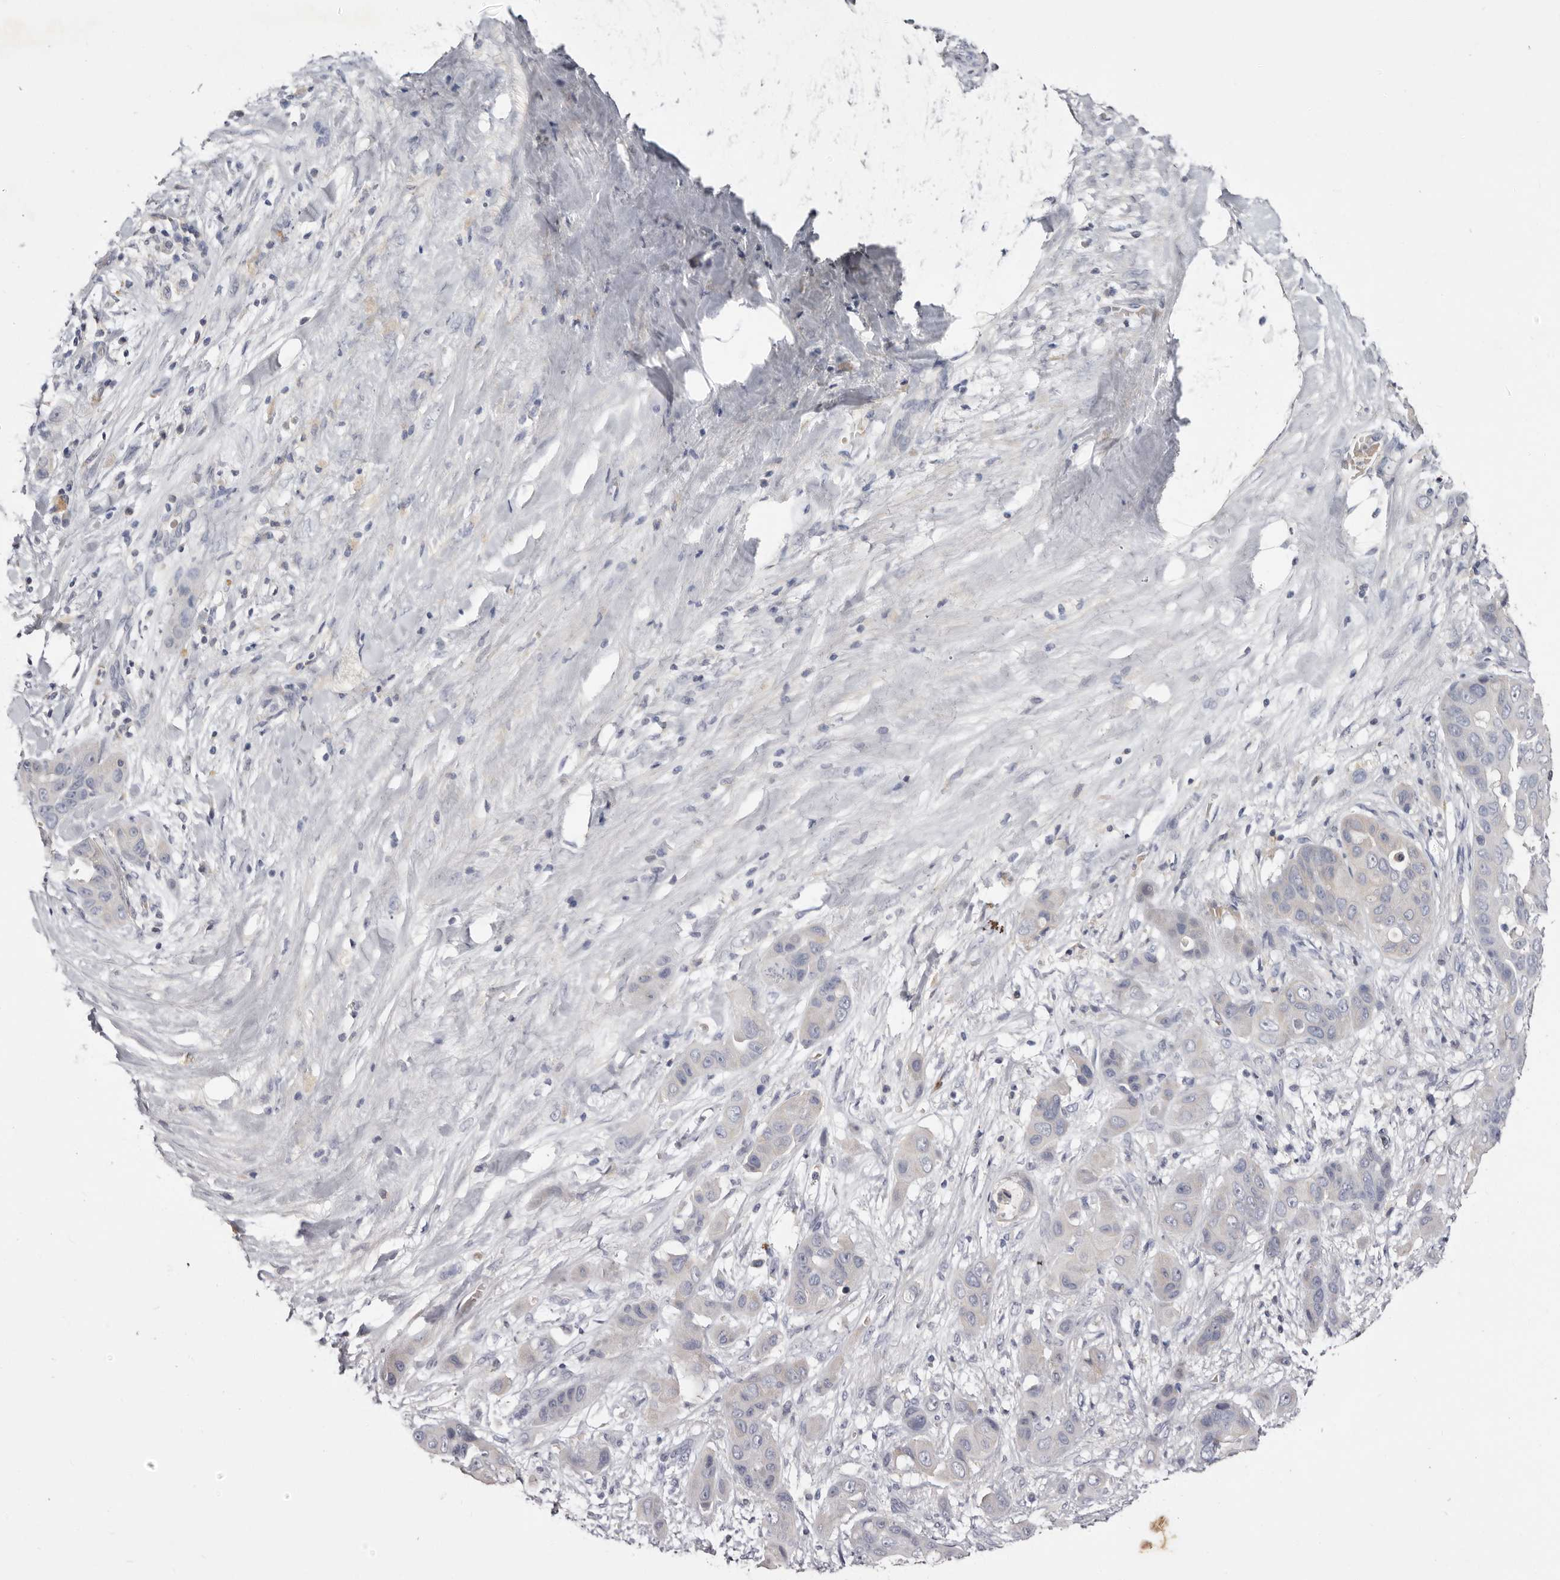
{"staining": {"intensity": "negative", "quantity": "none", "location": "none"}, "tissue": "liver cancer", "cell_type": "Tumor cells", "image_type": "cancer", "snomed": [{"axis": "morphology", "description": "Cholangiocarcinoma"}, {"axis": "topography", "description": "Liver"}], "caption": "The immunohistochemistry (IHC) photomicrograph has no significant positivity in tumor cells of liver cancer (cholangiocarcinoma) tissue.", "gene": "S1PR5", "patient": {"sex": "female", "age": 52}}